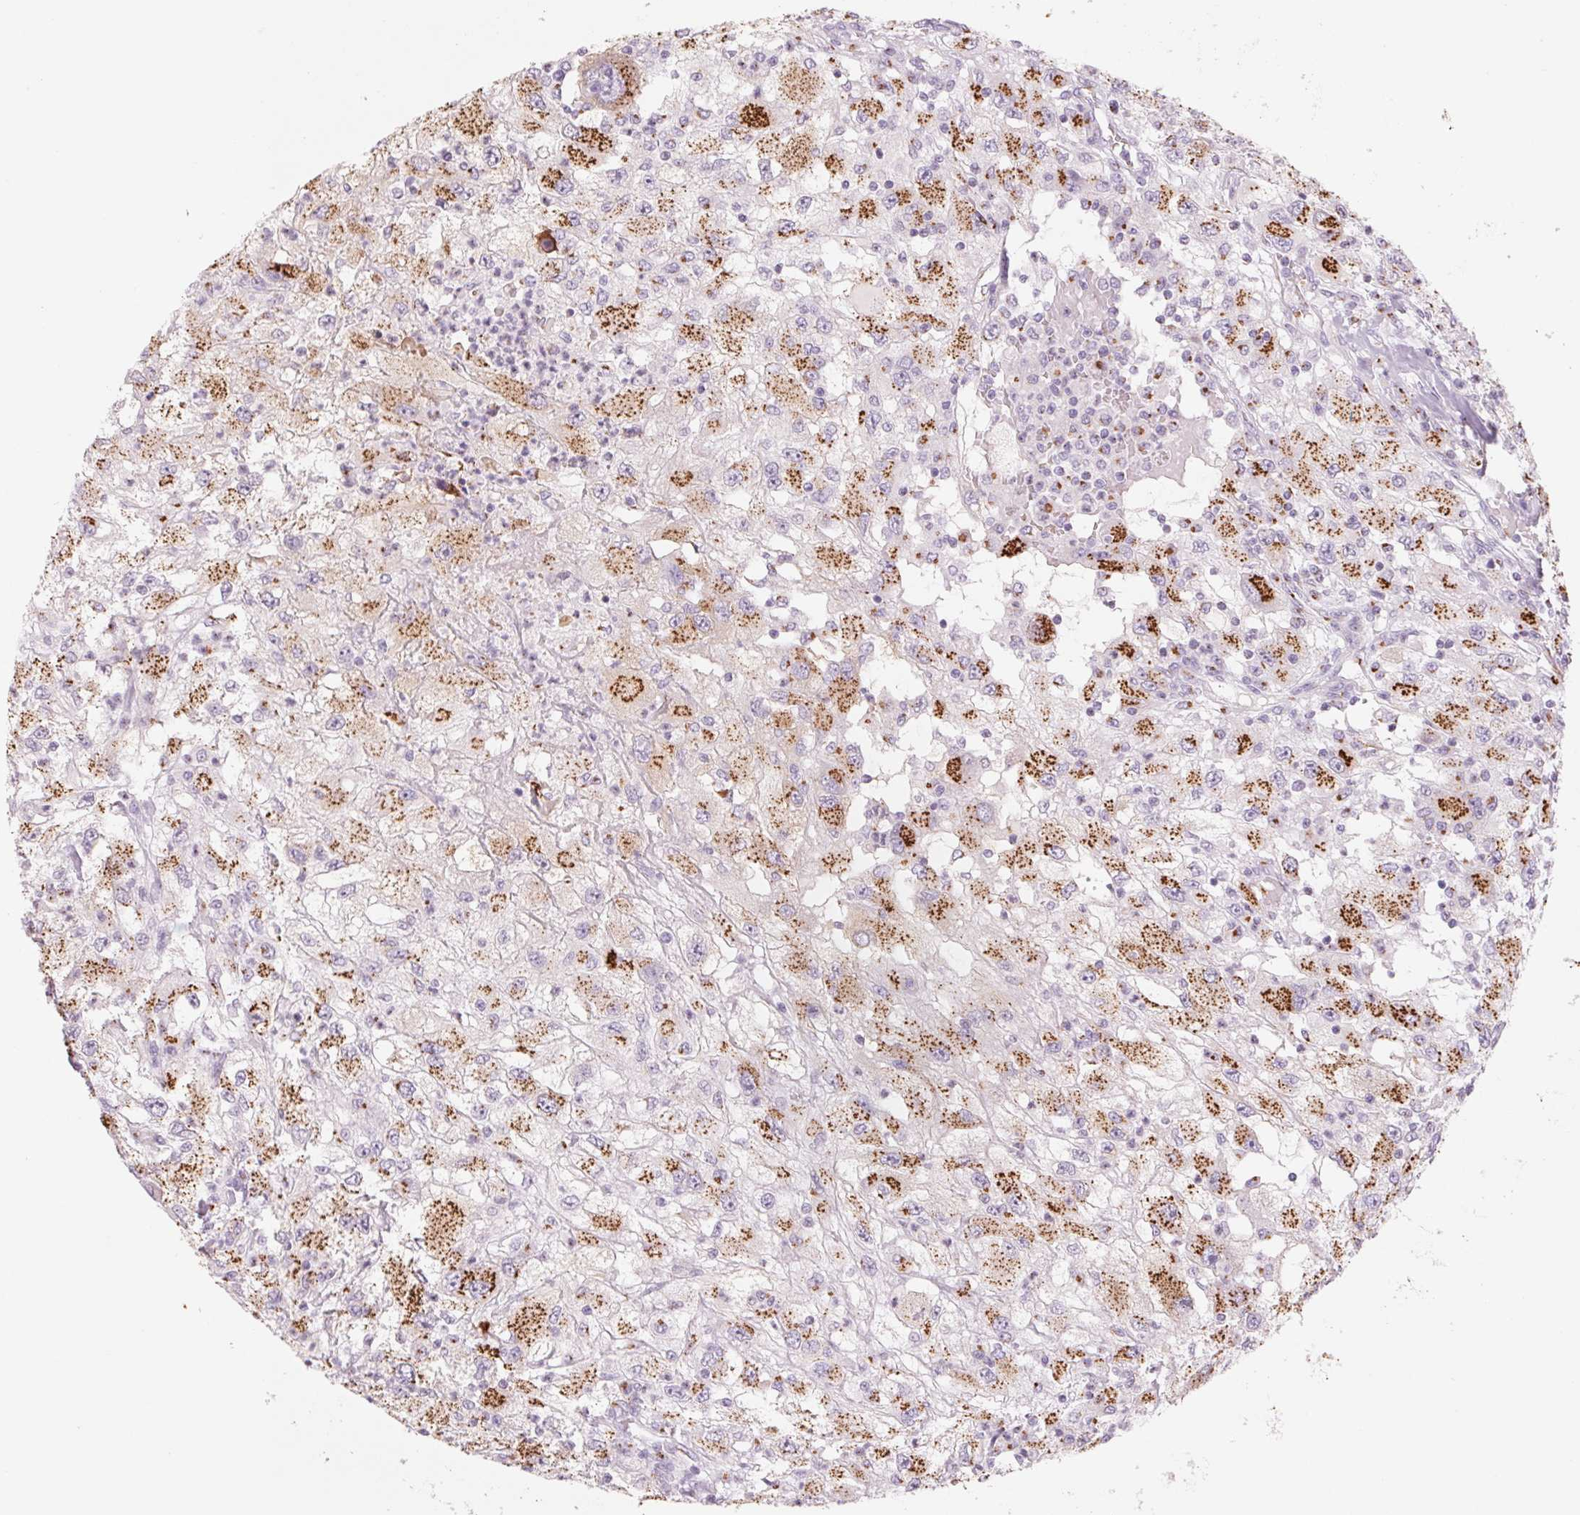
{"staining": {"intensity": "moderate", "quantity": ">75%", "location": "cytoplasmic/membranous"}, "tissue": "renal cancer", "cell_type": "Tumor cells", "image_type": "cancer", "snomed": [{"axis": "morphology", "description": "Adenocarcinoma, NOS"}, {"axis": "topography", "description": "Kidney"}], "caption": "Moderate cytoplasmic/membranous protein expression is present in about >75% of tumor cells in renal cancer (adenocarcinoma). (Stains: DAB in brown, nuclei in blue, Microscopy: brightfield microscopy at high magnification).", "gene": "GALNT7", "patient": {"sex": "female", "age": 67}}